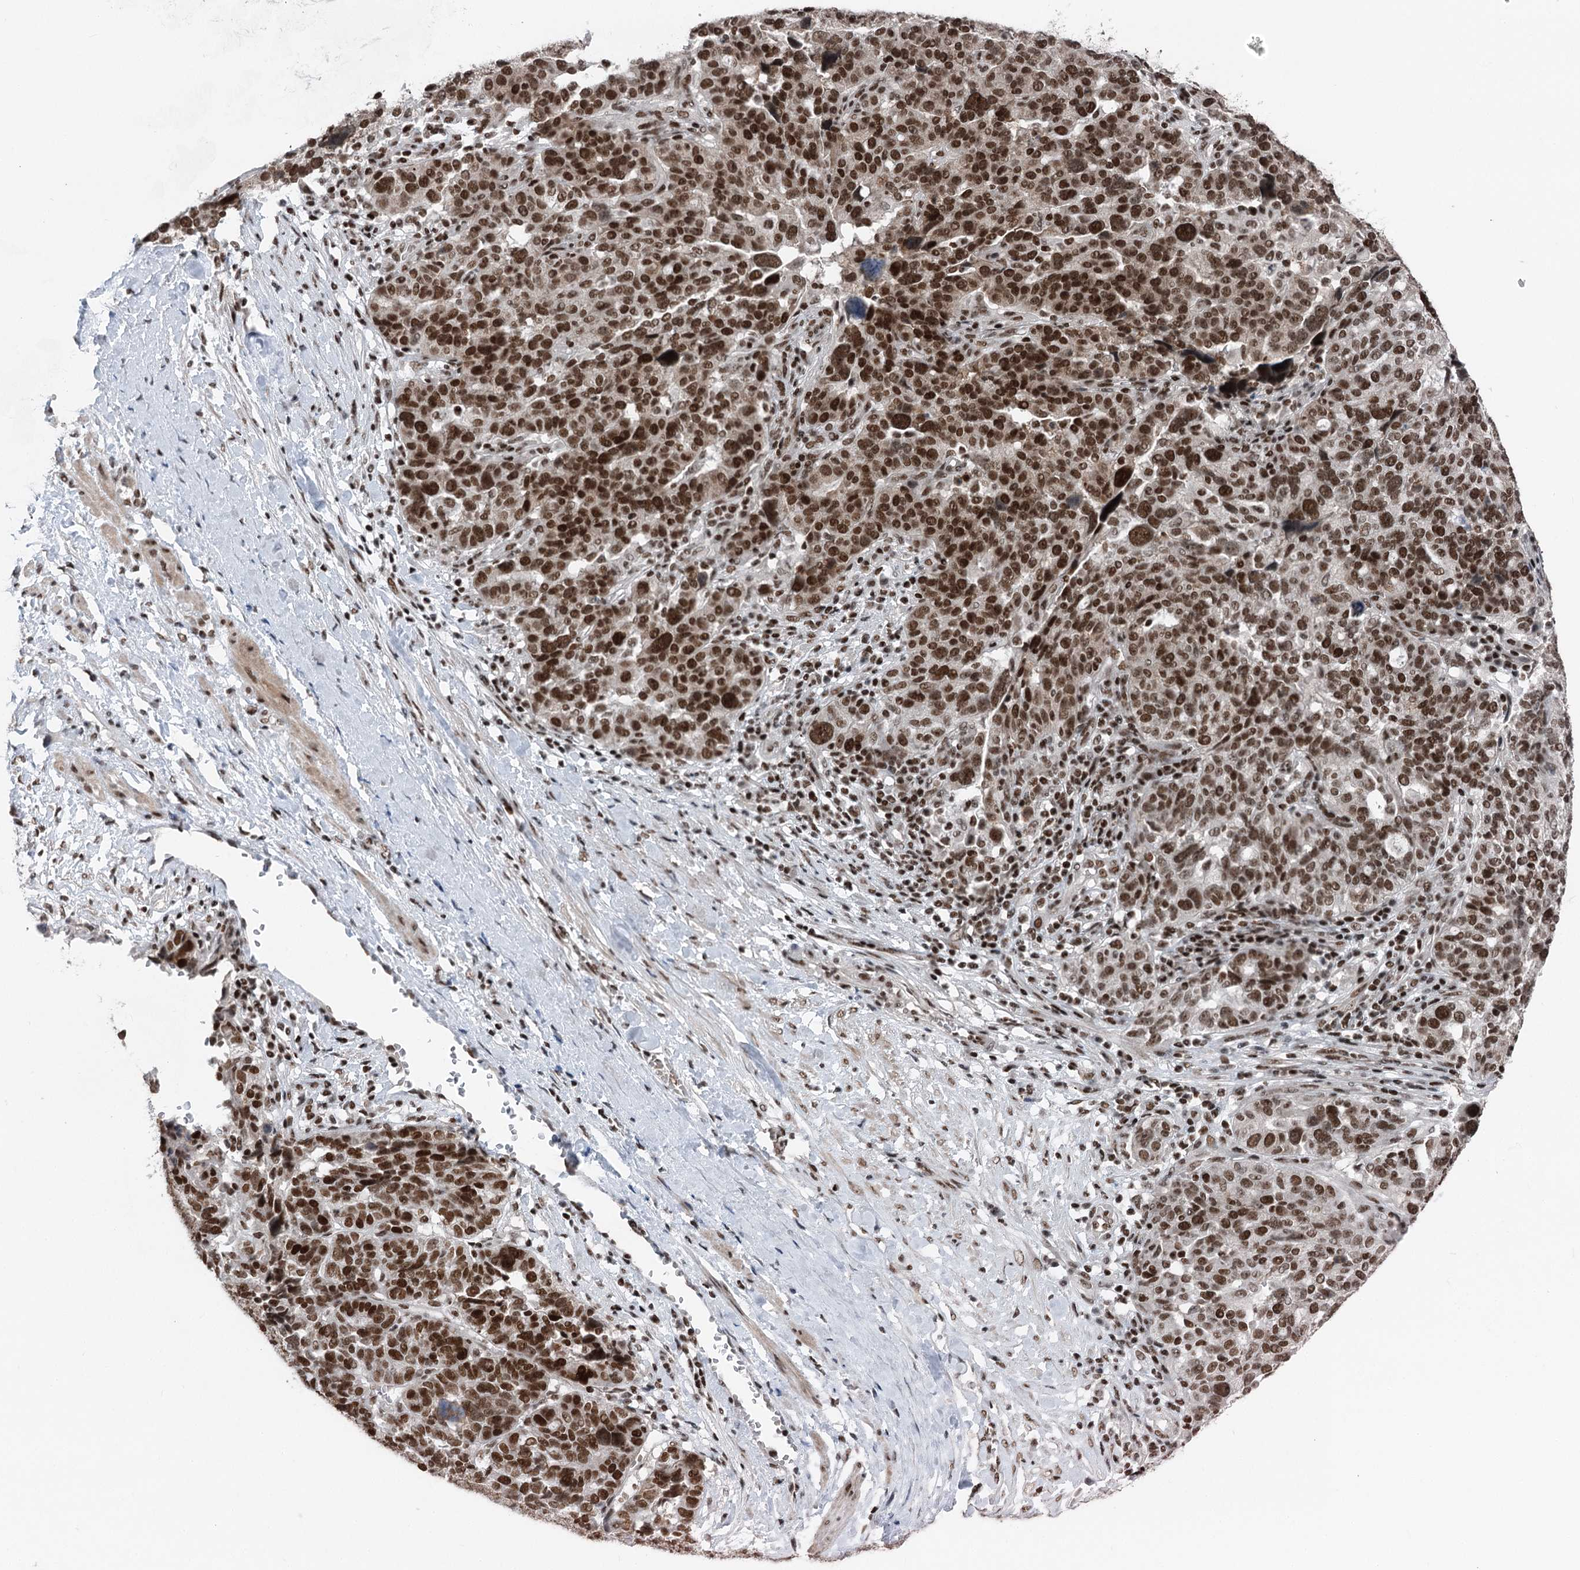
{"staining": {"intensity": "strong", "quantity": ">75%", "location": "nuclear"}, "tissue": "ovarian cancer", "cell_type": "Tumor cells", "image_type": "cancer", "snomed": [{"axis": "morphology", "description": "Cystadenocarcinoma, serous, NOS"}, {"axis": "topography", "description": "Ovary"}], "caption": "Immunohistochemical staining of ovarian serous cystadenocarcinoma reveals high levels of strong nuclear positivity in approximately >75% of tumor cells.", "gene": "CGGBP1", "patient": {"sex": "female", "age": 59}}